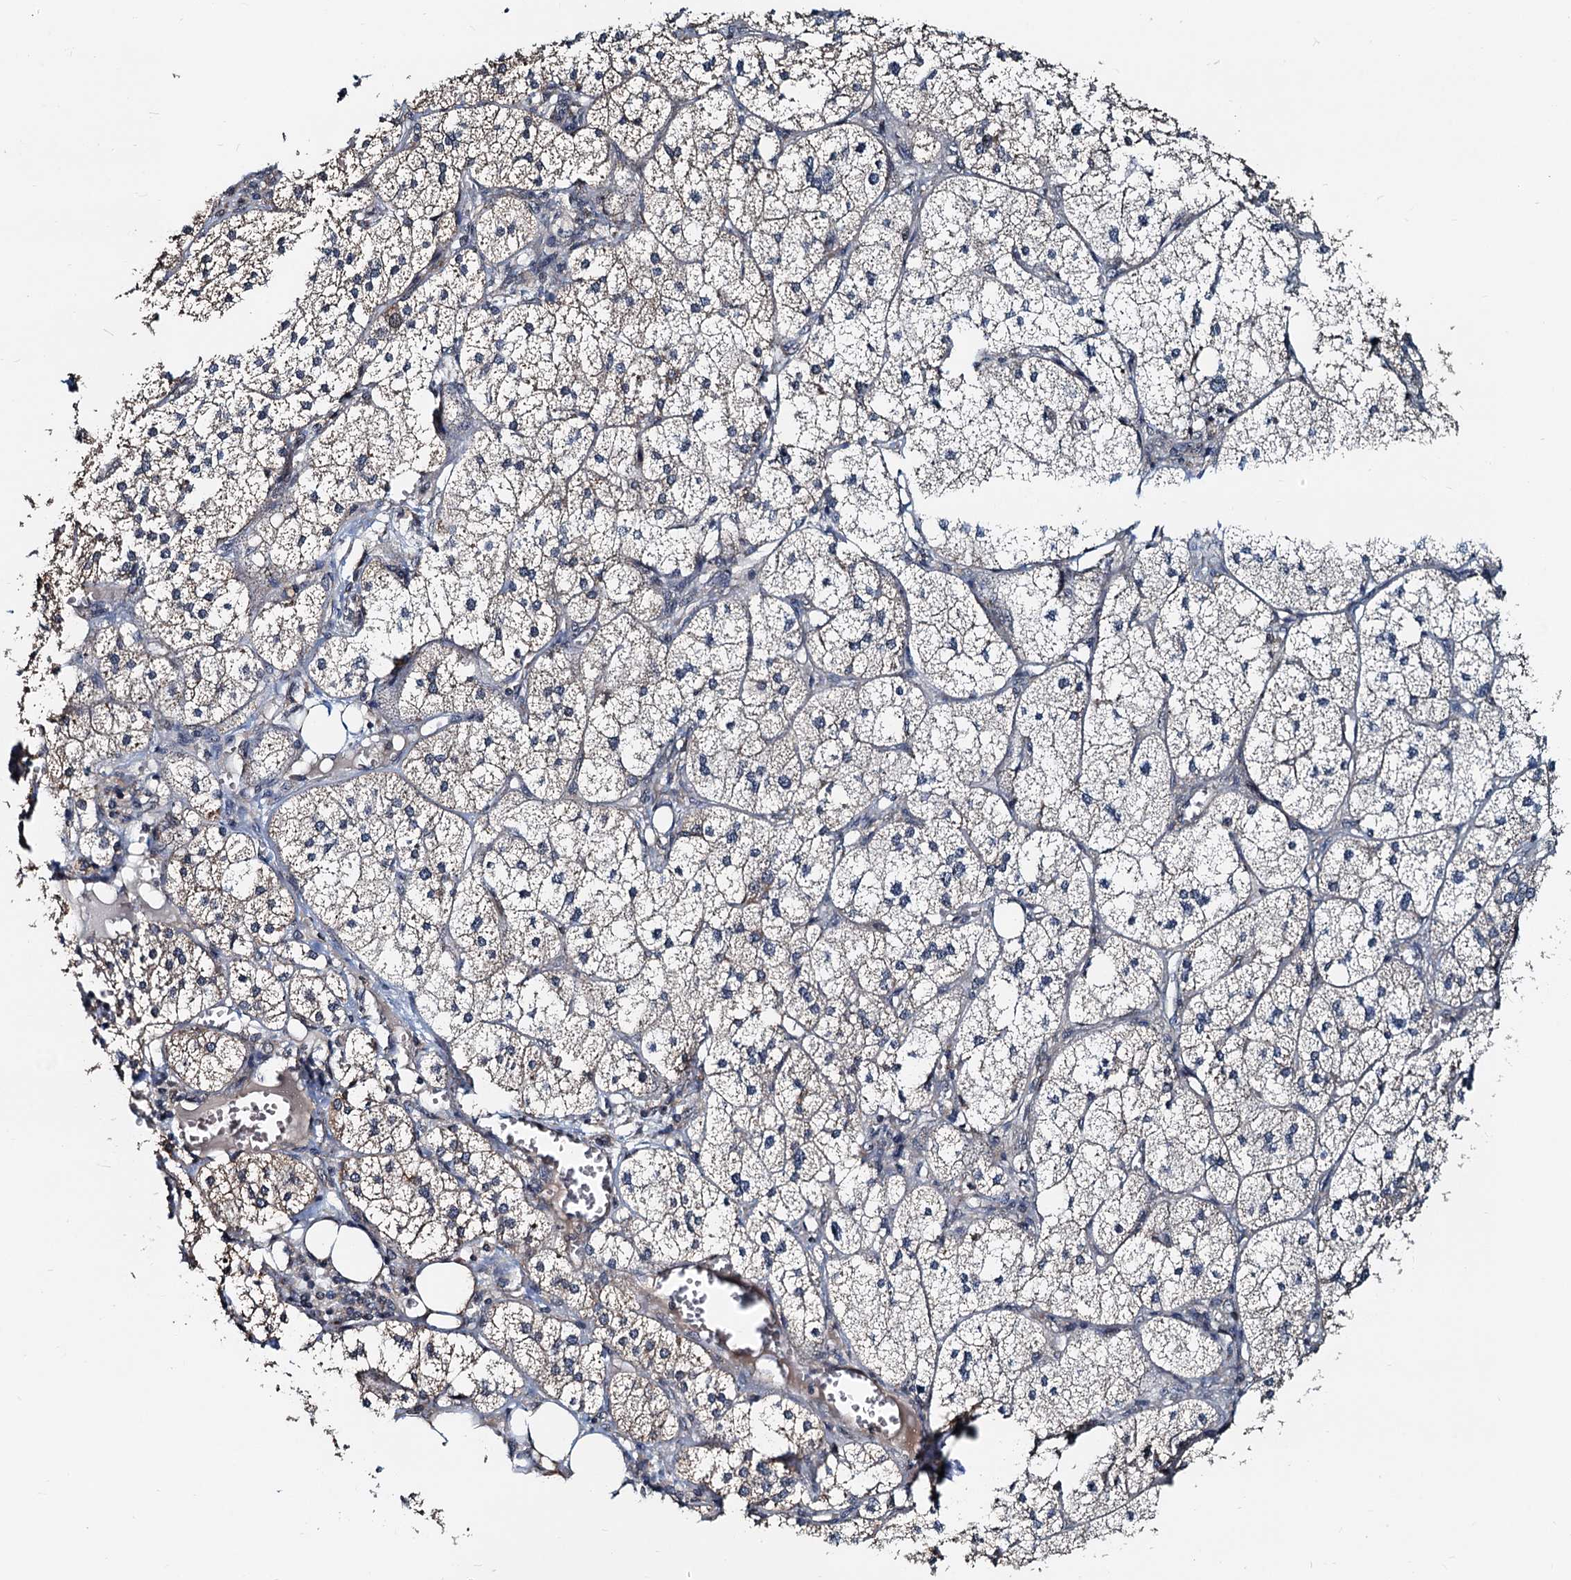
{"staining": {"intensity": "moderate", "quantity": "25%-75%", "location": "cytoplasmic/membranous"}, "tissue": "adrenal gland", "cell_type": "Glandular cells", "image_type": "normal", "snomed": [{"axis": "morphology", "description": "Normal tissue, NOS"}, {"axis": "topography", "description": "Adrenal gland"}], "caption": "Immunohistochemical staining of unremarkable adrenal gland demonstrates medium levels of moderate cytoplasmic/membranous positivity in about 25%-75% of glandular cells.", "gene": "MCMBP", "patient": {"sex": "female", "age": 61}}